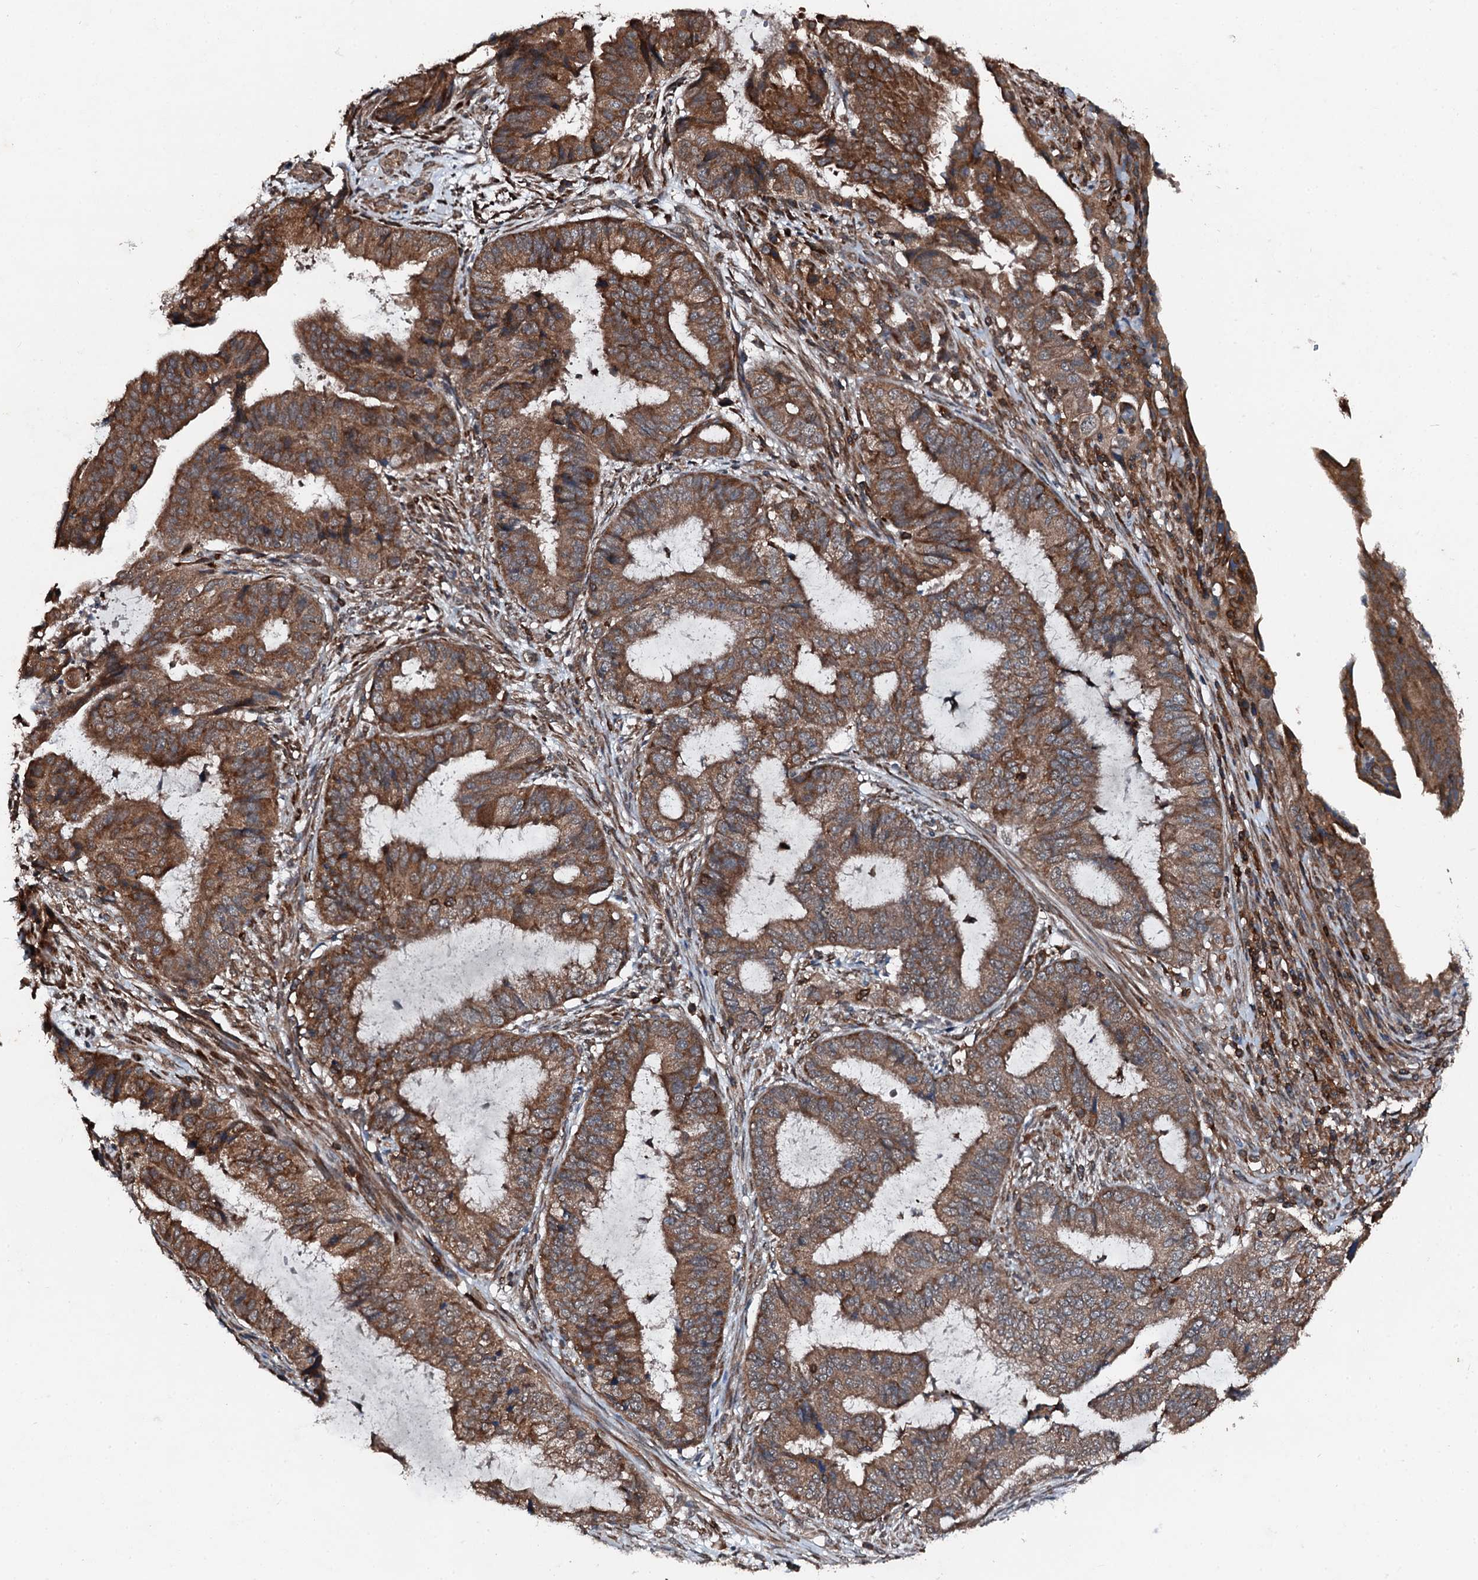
{"staining": {"intensity": "moderate", "quantity": ">75%", "location": "cytoplasmic/membranous"}, "tissue": "endometrial cancer", "cell_type": "Tumor cells", "image_type": "cancer", "snomed": [{"axis": "morphology", "description": "Adenocarcinoma, NOS"}, {"axis": "topography", "description": "Endometrium"}], "caption": "Protein staining of endometrial cancer (adenocarcinoma) tissue displays moderate cytoplasmic/membranous expression in about >75% of tumor cells.", "gene": "EDC4", "patient": {"sex": "female", "age": 51}}